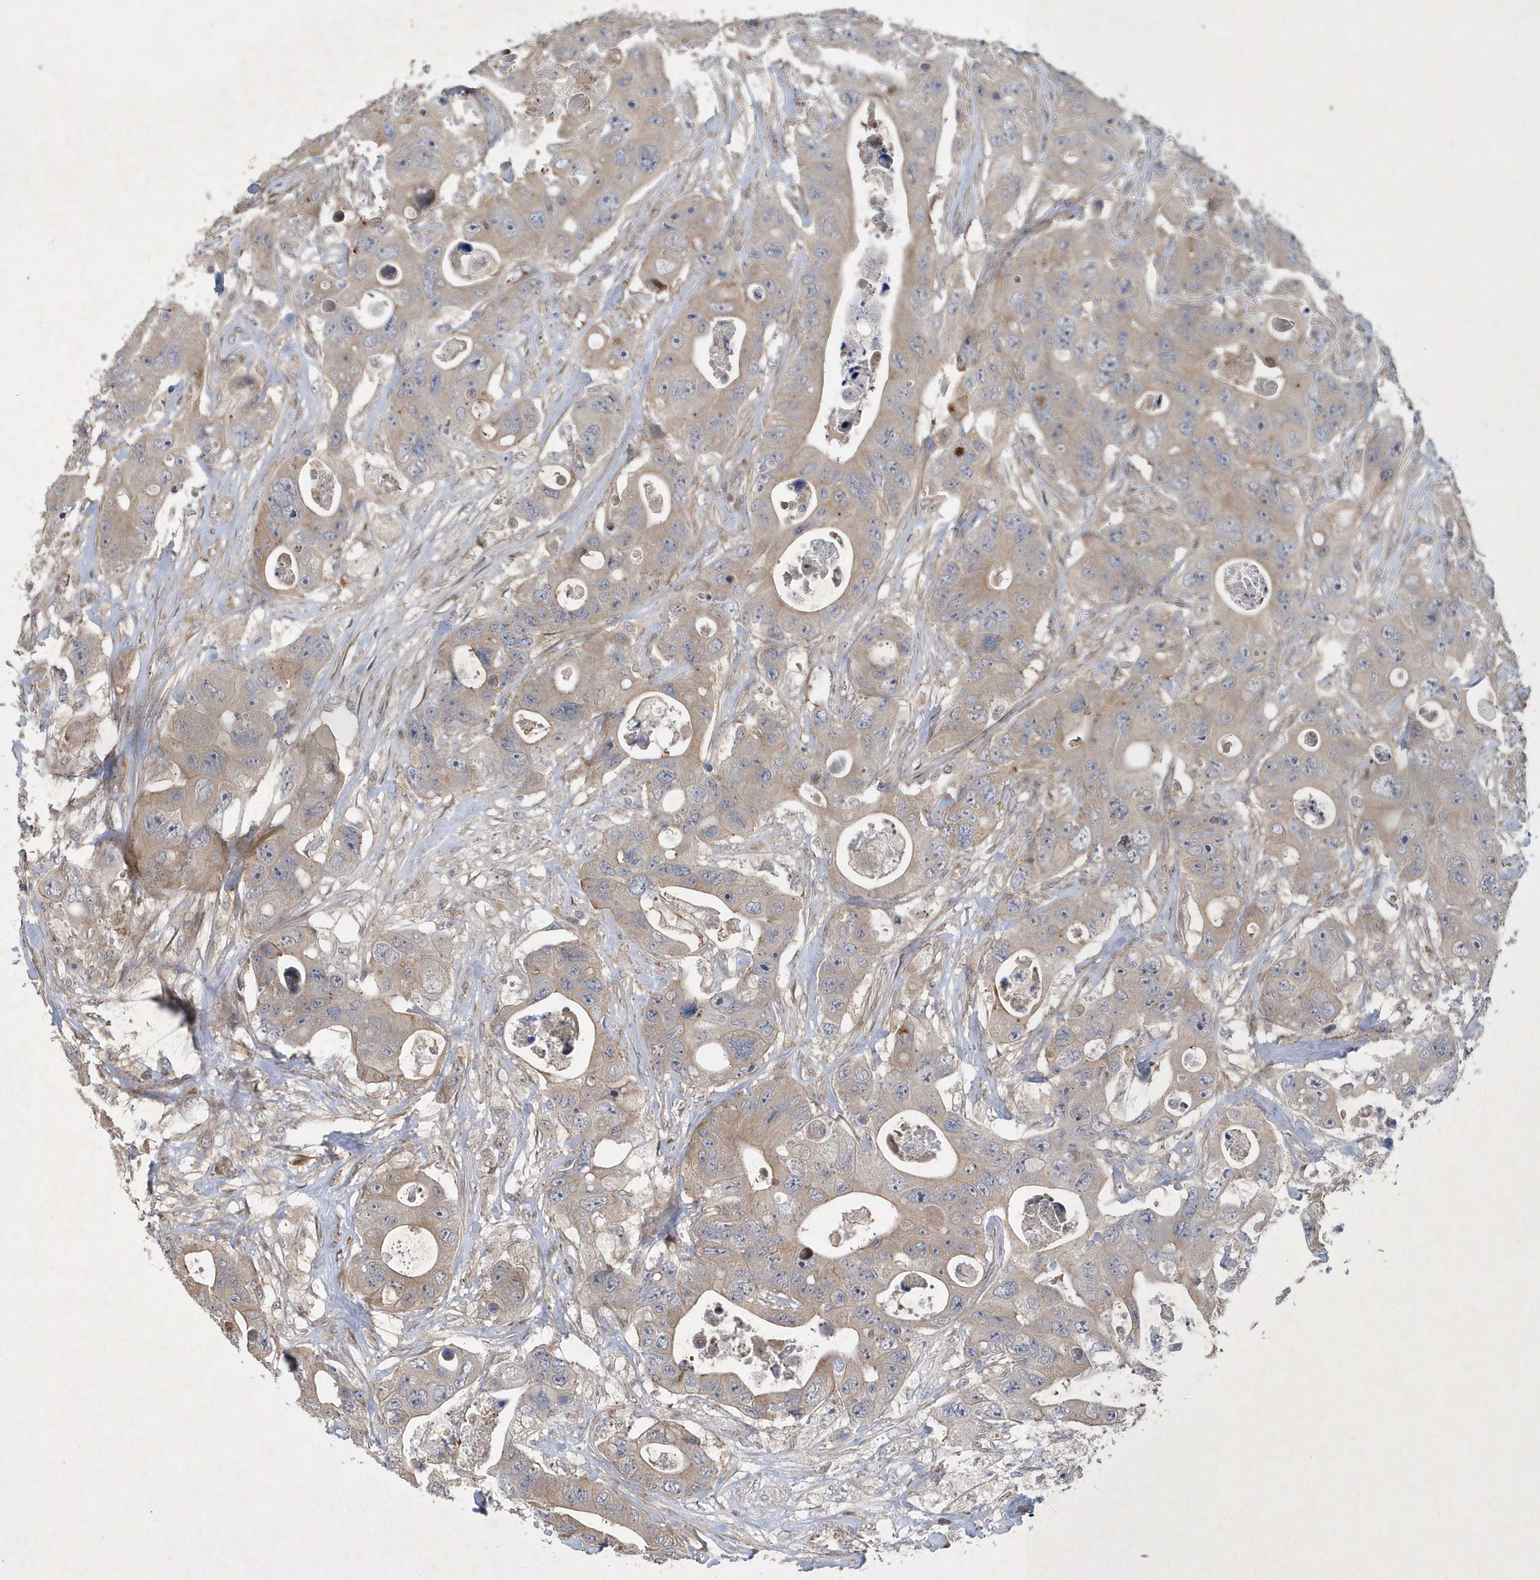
{"staining": {"intensity": "weak", "quantity": ">75%", "location": "cytoplasmic/membranous"}, "tissue": "colorectal cancer", "cell_type": "Tumor cells", "image_type": "cancer", "snomed": [{"axis": "morphology", "description": "Adenocarcinoma, NOS"}, {"axis": "topography", "description": "Colon"}], "caption": "An image showing weak cytoplasmic/membranous staining in about >75% of tumor cells in colorectal adenocarcinoma, as visualized by brown immunohistochemical staining.", "gene": "N4BP2", "patient": {"sex": "female", "age": 46}}